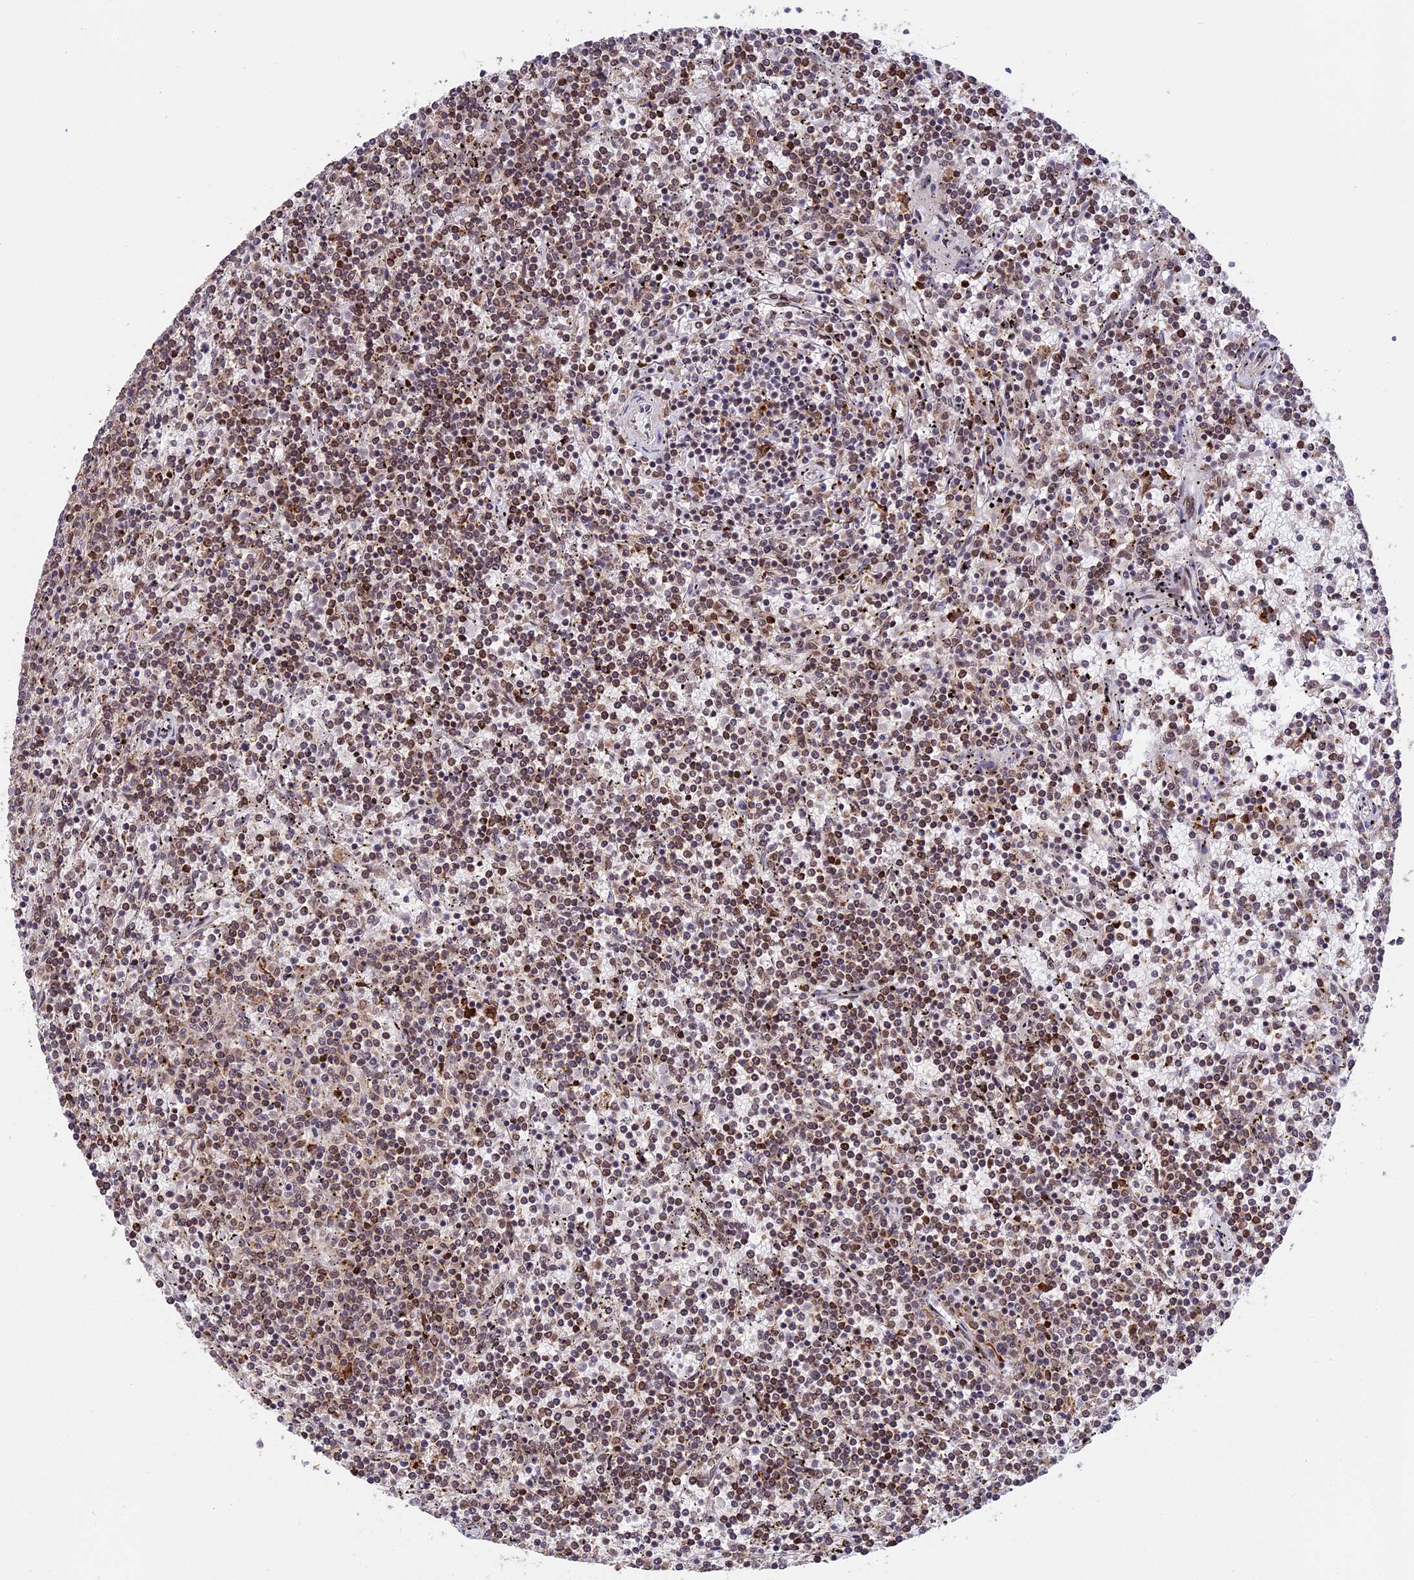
{"staining": {"intensity": "moderate", "quantity": ">75%", "location": "nuclear"}, "tissue": "lymphoma", "cell_type": "Tumor cells", "image_type": "cancer", "snomed": [{"axis": "morphology", "description": "Malignant lymphoma, non-Hodgkin's type, Low grade"}, {"axis": "topography", "description": "Spleen"}], "caption": "Lymphoma was stained to show a protein in brown. There is medium levels of moderate nuclear positivity in about >75% of tumor cells.", "gene": "POLR2C", "patient": {"sex": "female", "age": 50}}